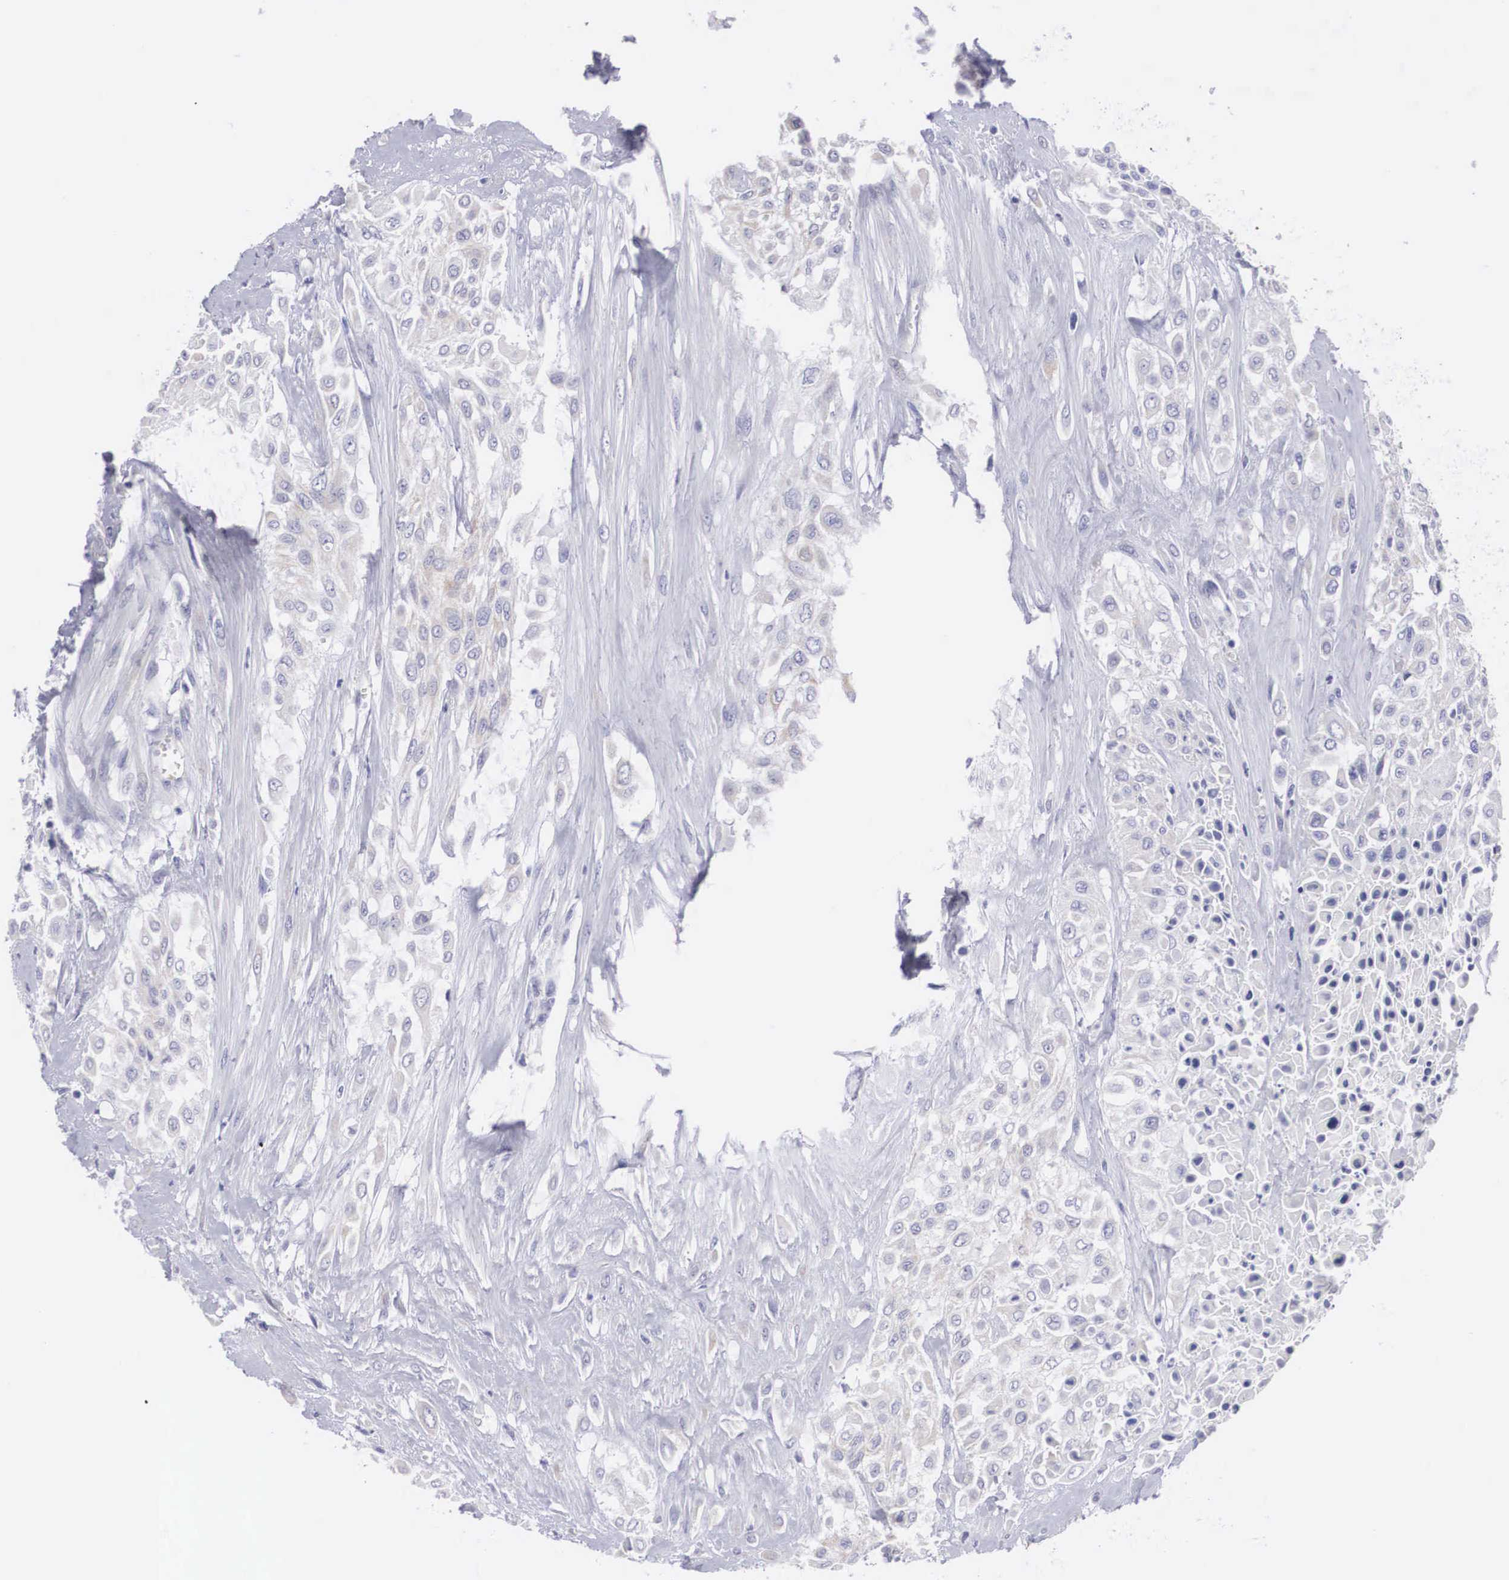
{"staining": {"intensity": "negative", "quantity": "none", "location": "none"}, "tissue": "urothelial cancer", "cell_type": "Tumor cells", "image_type": "cancer", "snomed": [{"axis": "morphology", "description": "Urothelial carcinoma, High grade"}, {"axis": "topography", "description": "Urinary bladder"}], "caption": "DAB (3,3'-diaminobenzidine) immunohistochemical staining of urothelial carcinoma (high-grade) displays no significant positivity in tumor cells. (DAB (3,3'-diaminobenzidine) immunohistochemistry (IHC) with hematoxylin counter stain).", "gene": "ARMCX3", "patient": {"sex": "male", "age": 57}}